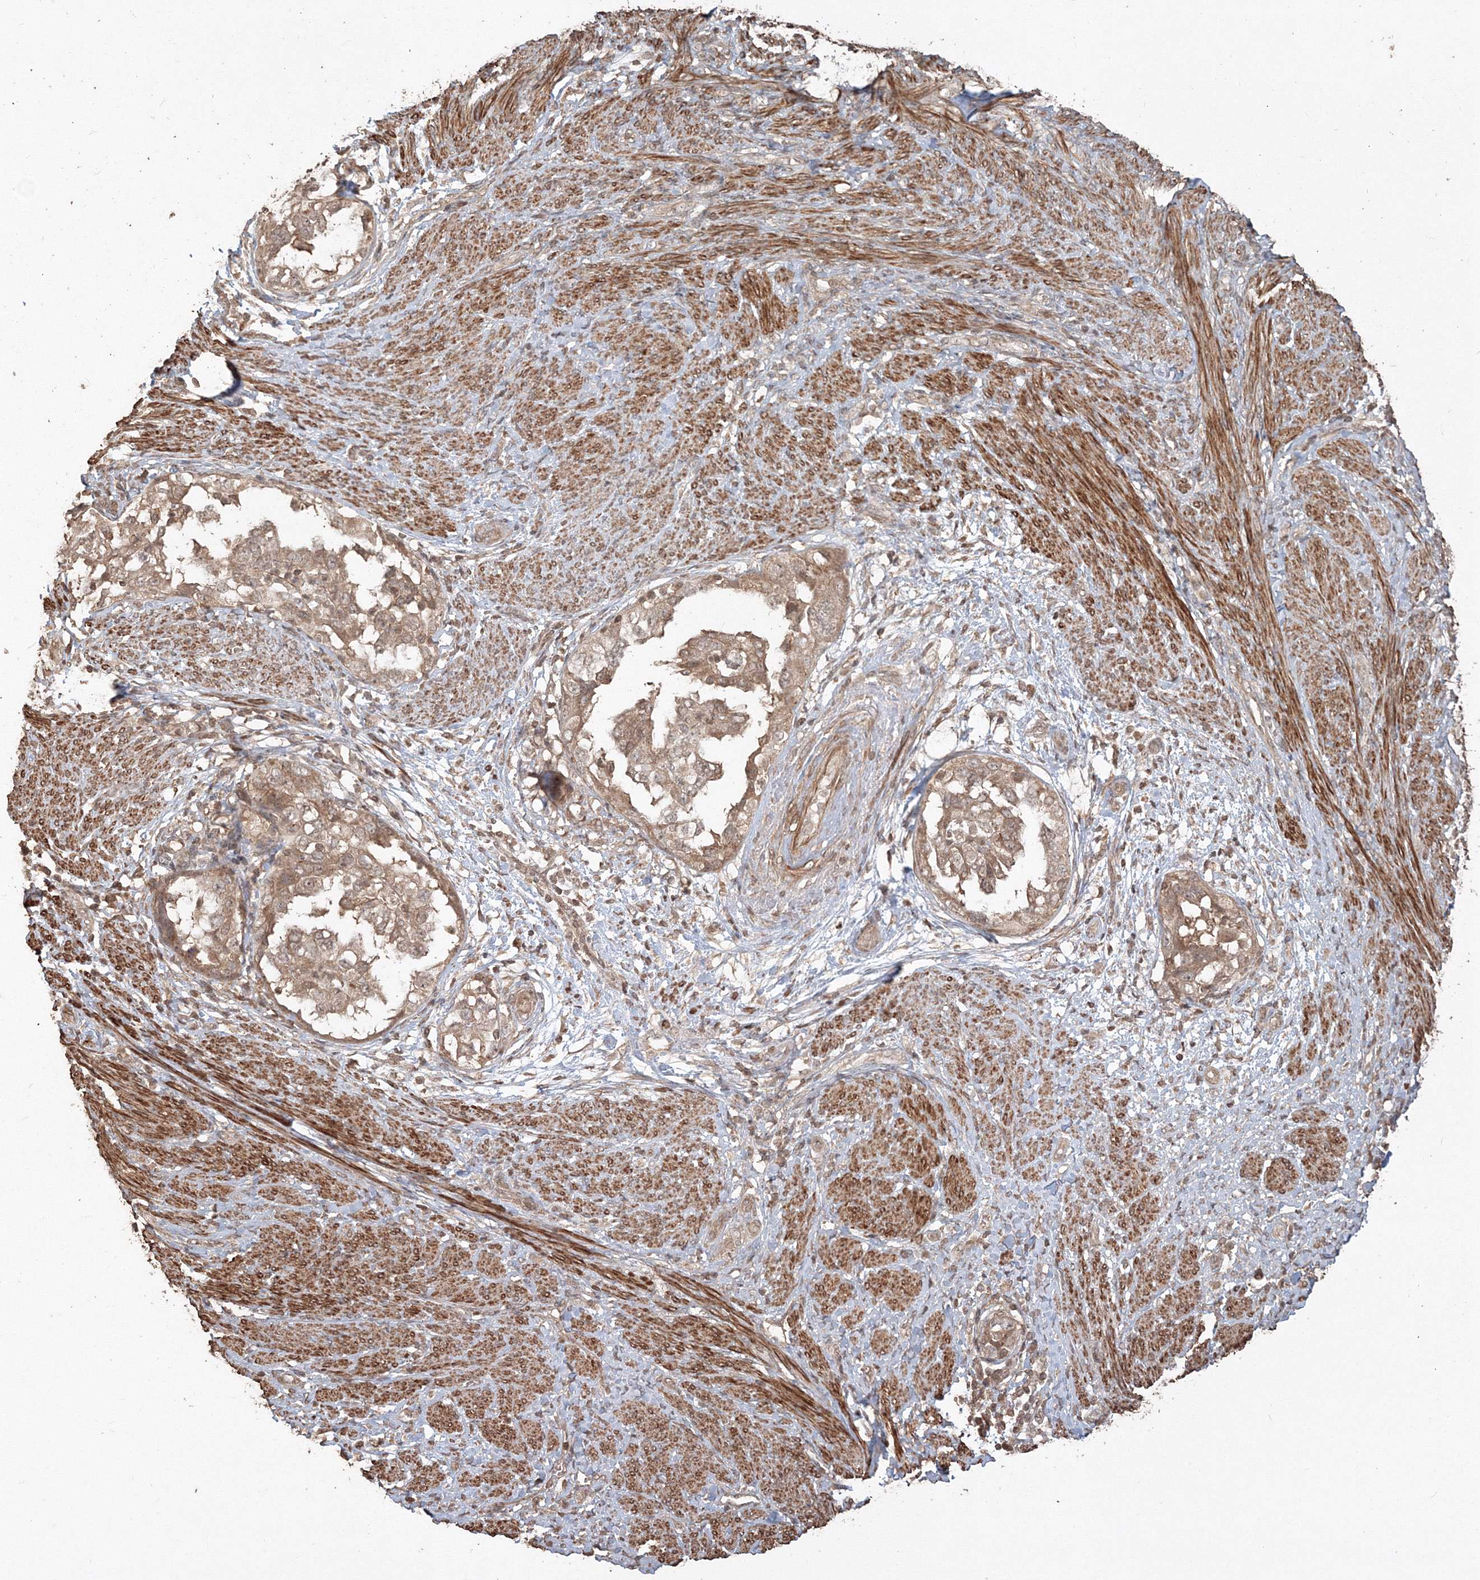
{"staining": {"intensity": "moderate", "quantity": ">75%", "location": "cytoplasmic/membranous"}, "tissue": "endometrial cancer", "cell_type": "Tumor cells", "image_type": "cancer", "snomed": [{"axis": "morphology", "description": "Adenocarcinoma, NOS"}, {"axis": "topography", "description": "Endometrium"}], "caption": "IHC histopathology image of human endometrial cancer (adenocarcinoma) stained for a protein (brown), which shows medium levels of moderate cytoplasmic/membranous positivity in about >75% of tumor cells.", "gene": "CCDC122", "patient": {"sex": "female", "age": 85}}